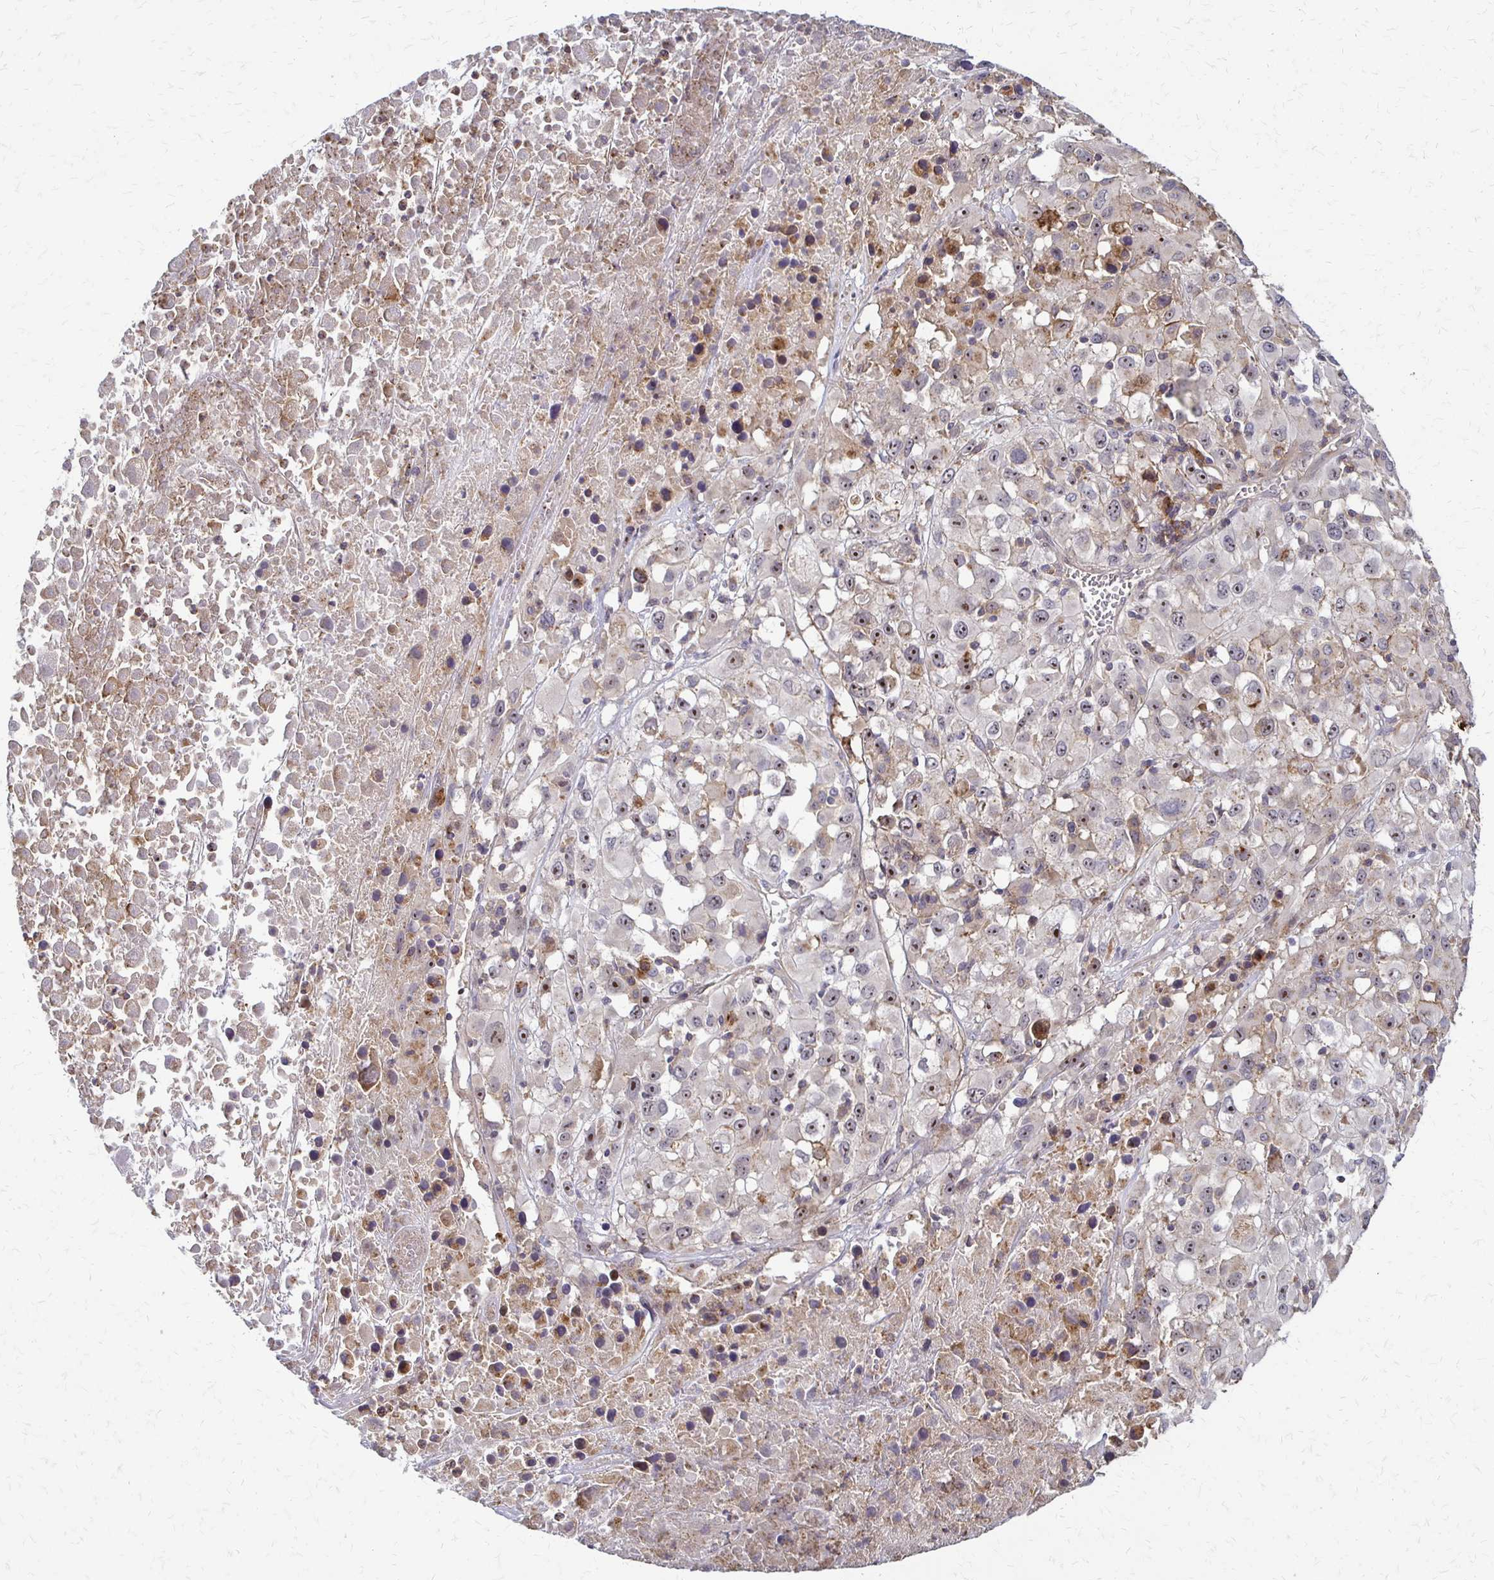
{"staining": {"intensity": "weak", "quantity": "<25%", "location": "cytoplasmic/membranous,nuclear"}, "tissue": "melanoma", "cell_type": "Tumor cells", "image_type": "cancer", "snomed": [{"axis": "morphology", "description": "Malignant melanoma, Metastatic site"}, {"axis": "topography", "description": "Soft tissue"}], "caption": "An image of human malignant melanoma (metastatic site) is negative for staining in tumor cells. (Brightfield microscopy of DAB (3,3'-diaminobenzidine) immunohistochemistry at high magnification).", "gene": "SLC9A9", "patient": {"sex": "male", "age": 50}}